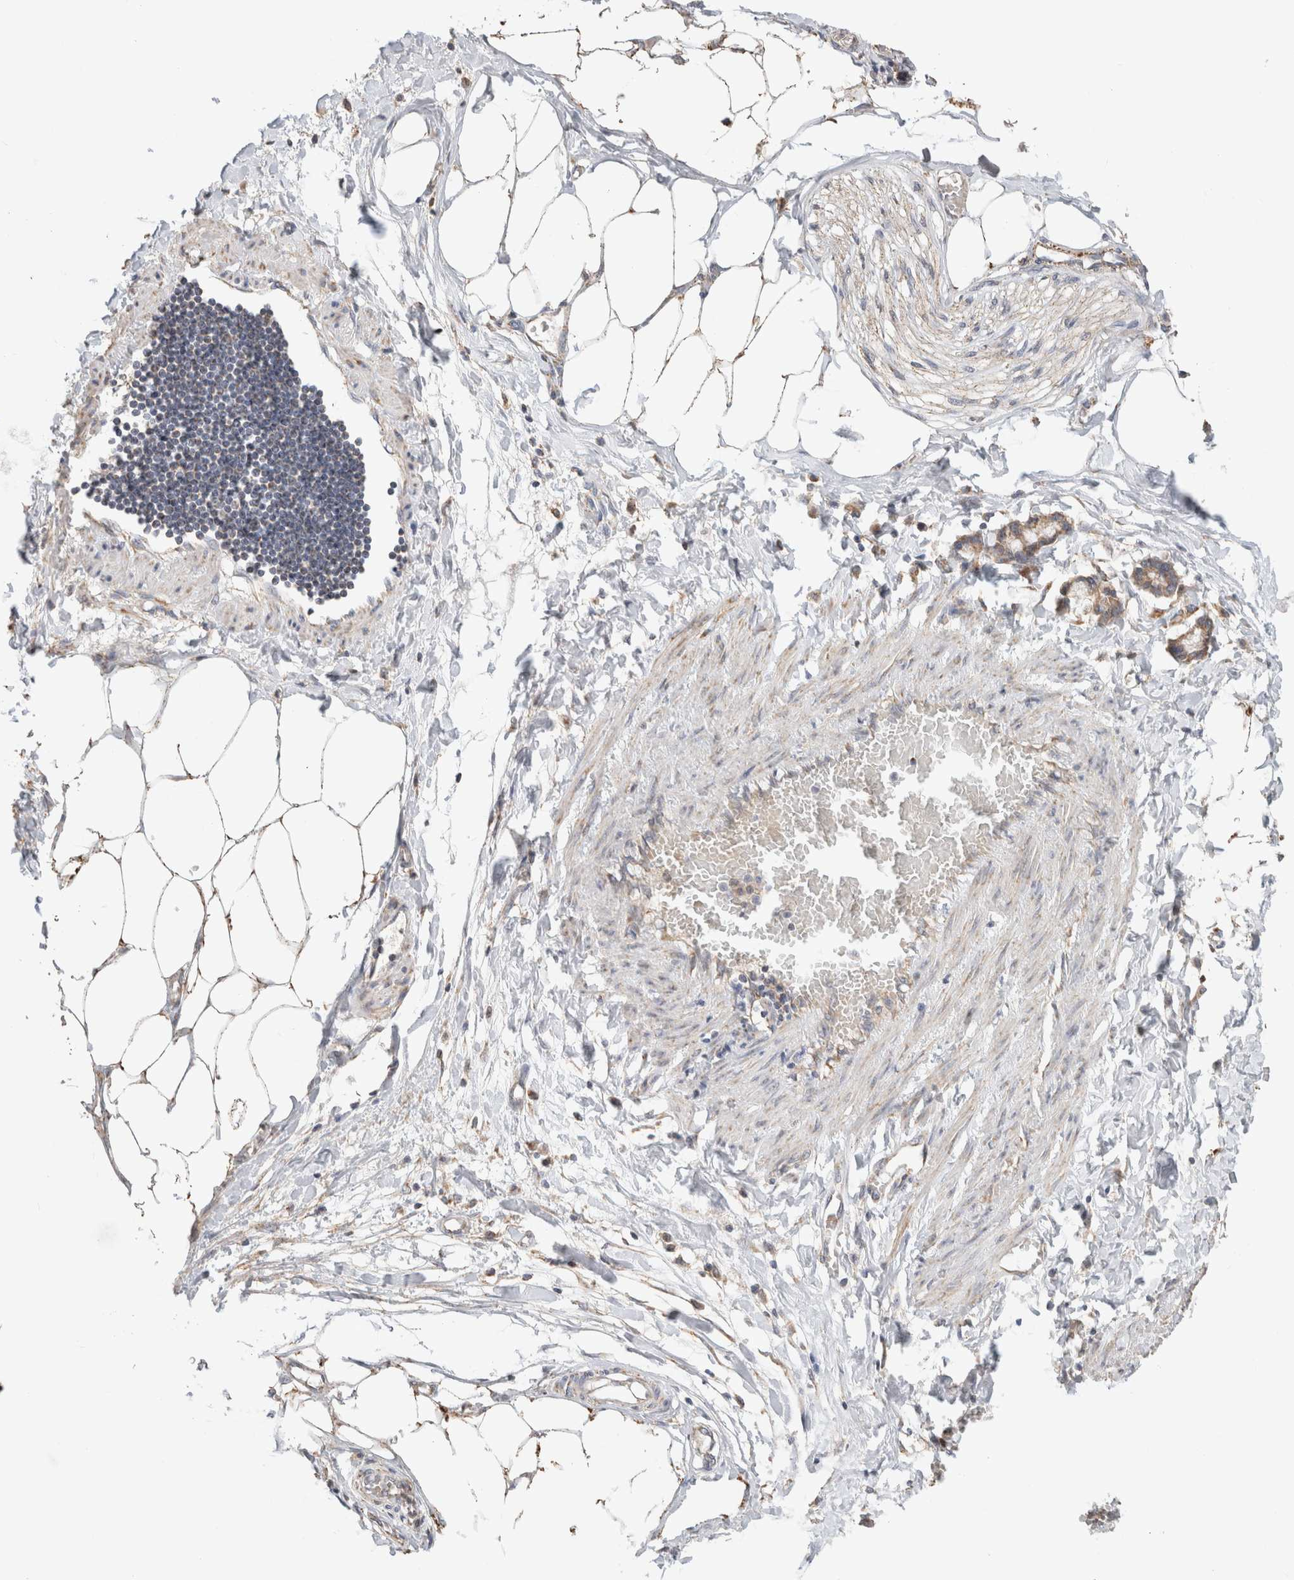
{"staining": {"intensity": "moderate", "quantity": ">75%", "location": "cytoplasmic/membranous"}, "tissue": "adipose tissue", "cell_type": "Adipocytes", "image_type": "normal", "snomed": [{"axis": "morphology", "description": "Normal tissue, NOS"}, {"axis": "morphology", "description": "Adenocarcinoma, NOS"}, {"axis": "topography", "description": "Colon"}, {"axis": "topography", "description": "Peripheral nerve tissue"}], "caption": "Immunohistochemical staining of benign adipose tissue demonstrates >75% levels of moderate cytoplasmic/membranous protein positivity in about >75% of adipocytes. (IHC, brightfield microscopy, high magnification).", "gene": "CA13", "patient": {"sex": "male", "age": 14}}